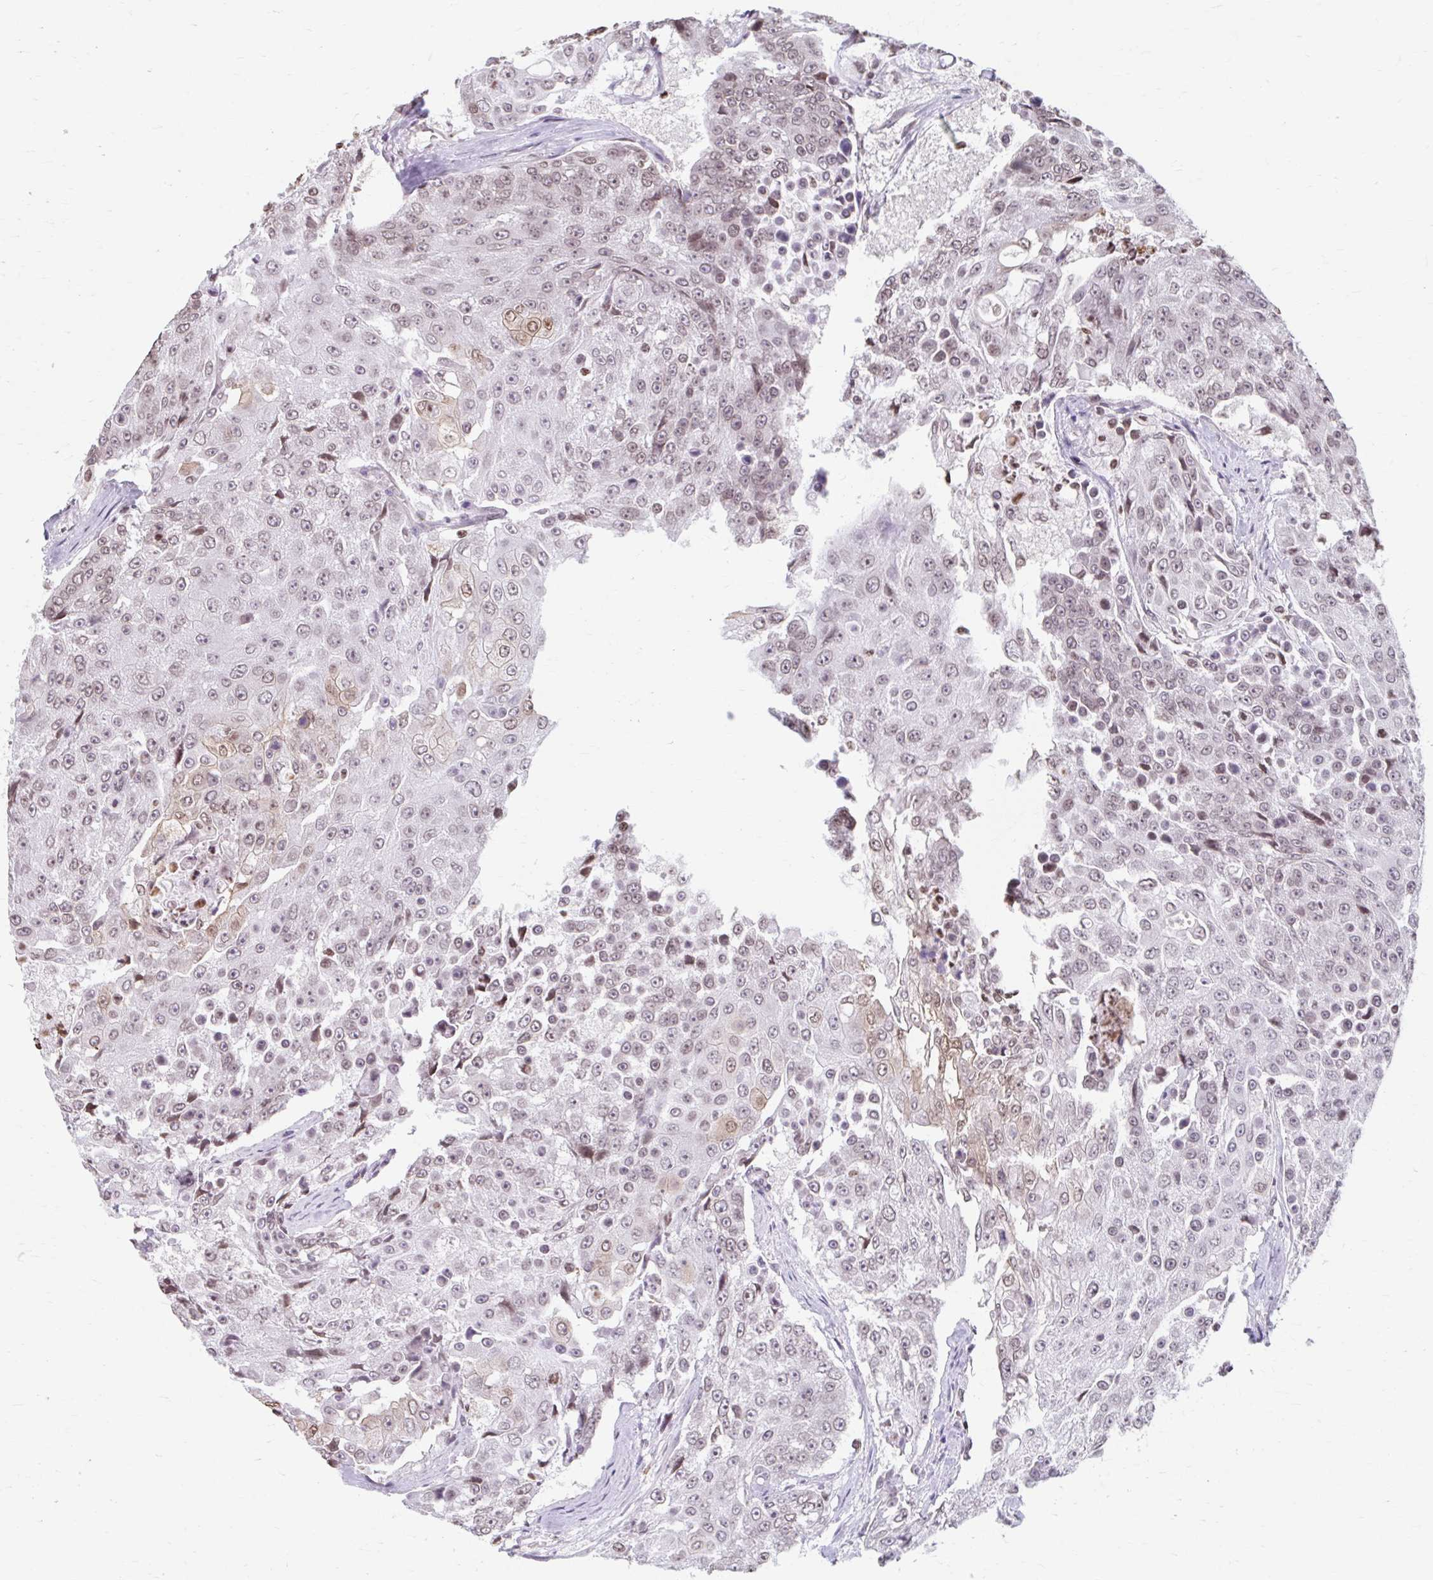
{"staining": {"intensity": "moderate", "quantity": "25%-75%", "location": "nuclear"}, "tissue": "urothelial cancer", "cell_type": "Tumor cells", "image_type": "cancer", "snomed": [{"axis": "morphology", "description": "Urothelial carcinoma, High grade"}, {"axis": "topography", "description": "Urinary bladder"}], "caption": "An image showing moderate nuclear staining in approximately 25%-75% of tumor cells in urothelial cancer, as visualized by brown immunohistochemical staining.", "gene": "ORC3", "patient": {"sex": "female", "age": 63}}